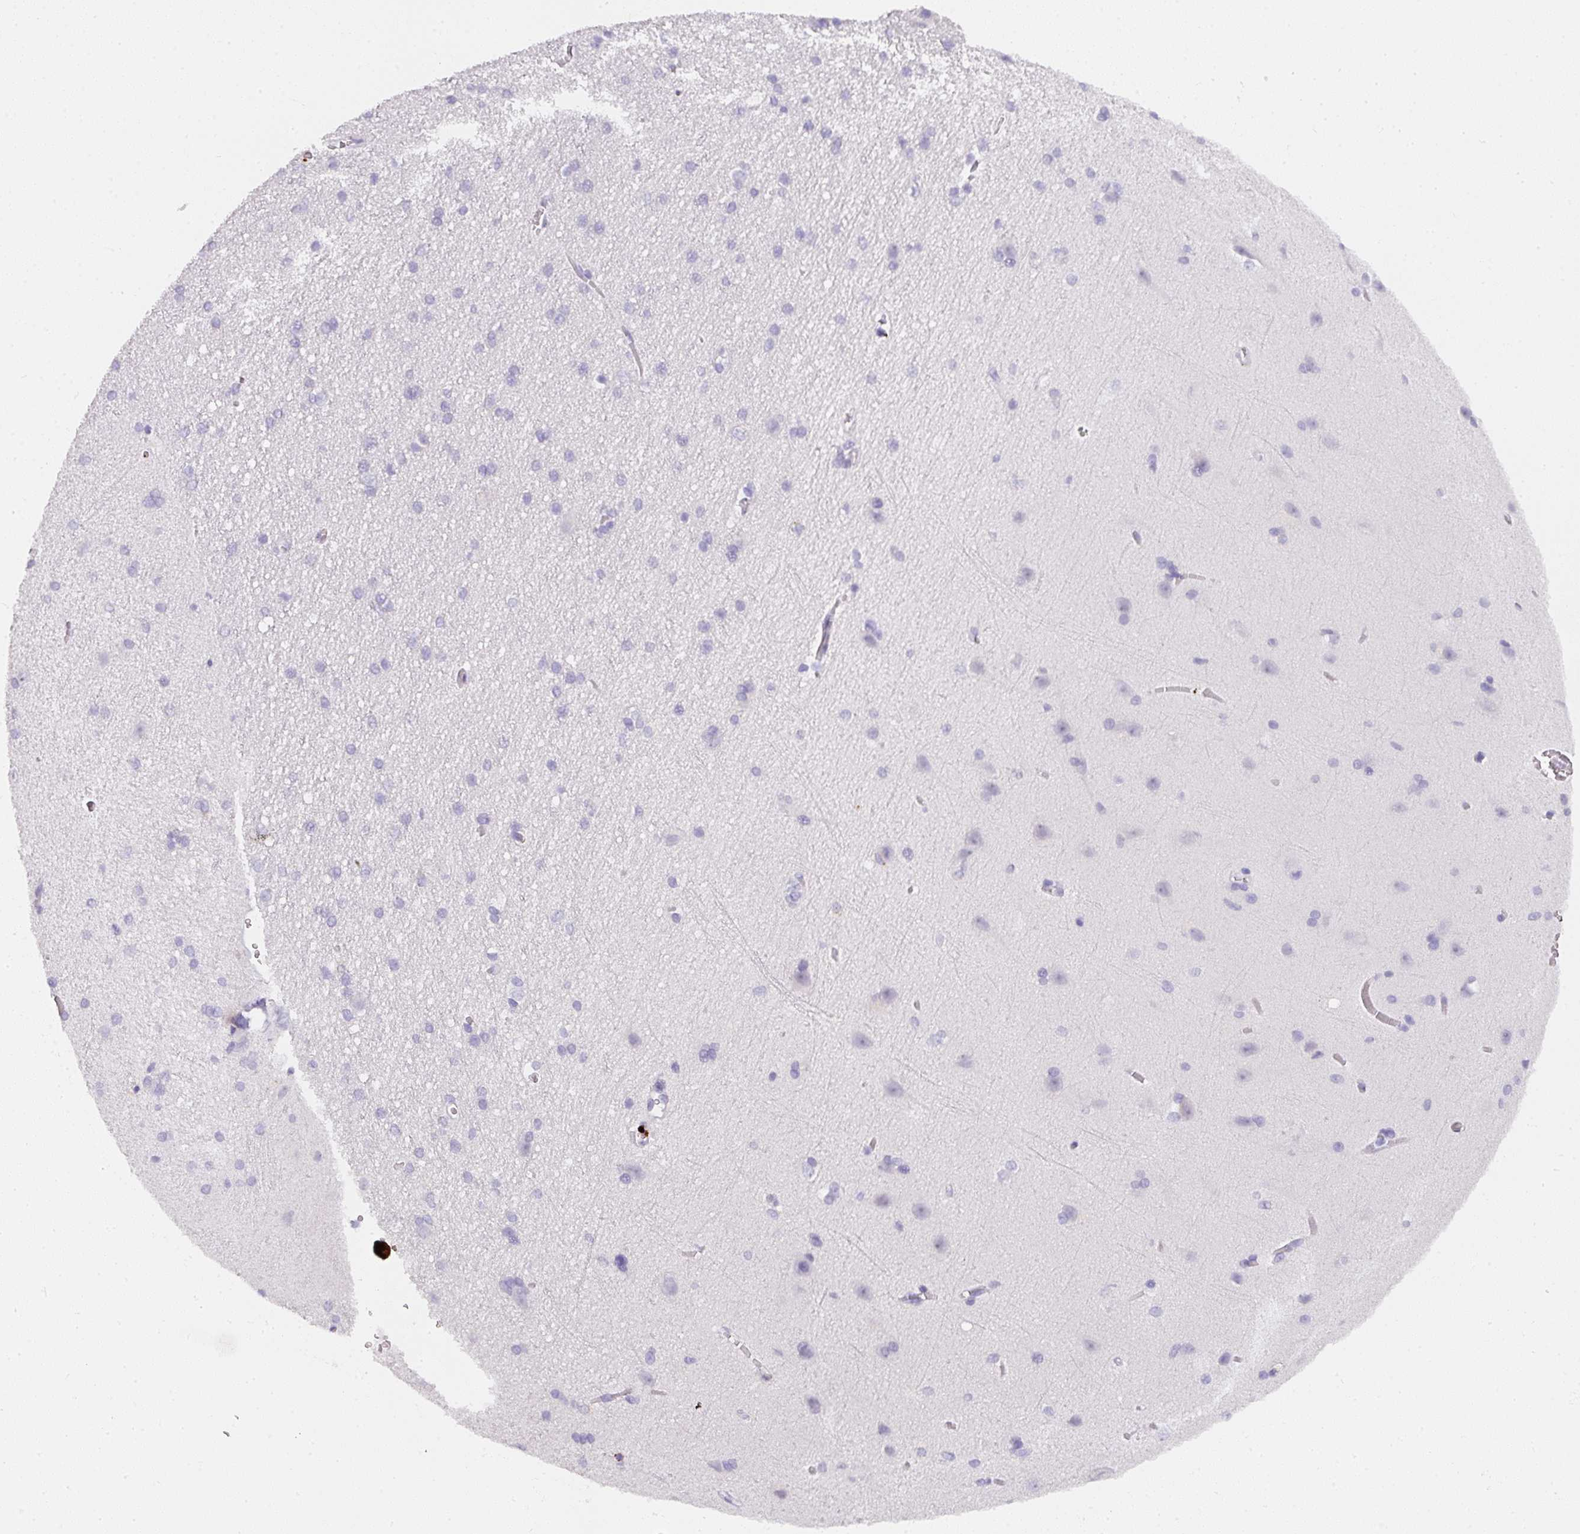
{"staining": {"intensity": "strong", "quantity": "<25%", "location": "cytoplasmic/membranous"}, "tissue": "cerebral cortex", "cell_type": "Endothelial cells", "image_type": "normal", "snomed": [{"axis": "morphology", "description": "Normal tissue, NOS"}, {"axis": "topography", "description": "Cerebral cortex"}], "caption": "Protein staining displays strong cytoplasmic/membranous staining in about <25% of endothelial cells in normal cerebral cortex.", "gene": "MMACHC", "patient": {"sex": "male", "age": 37}}